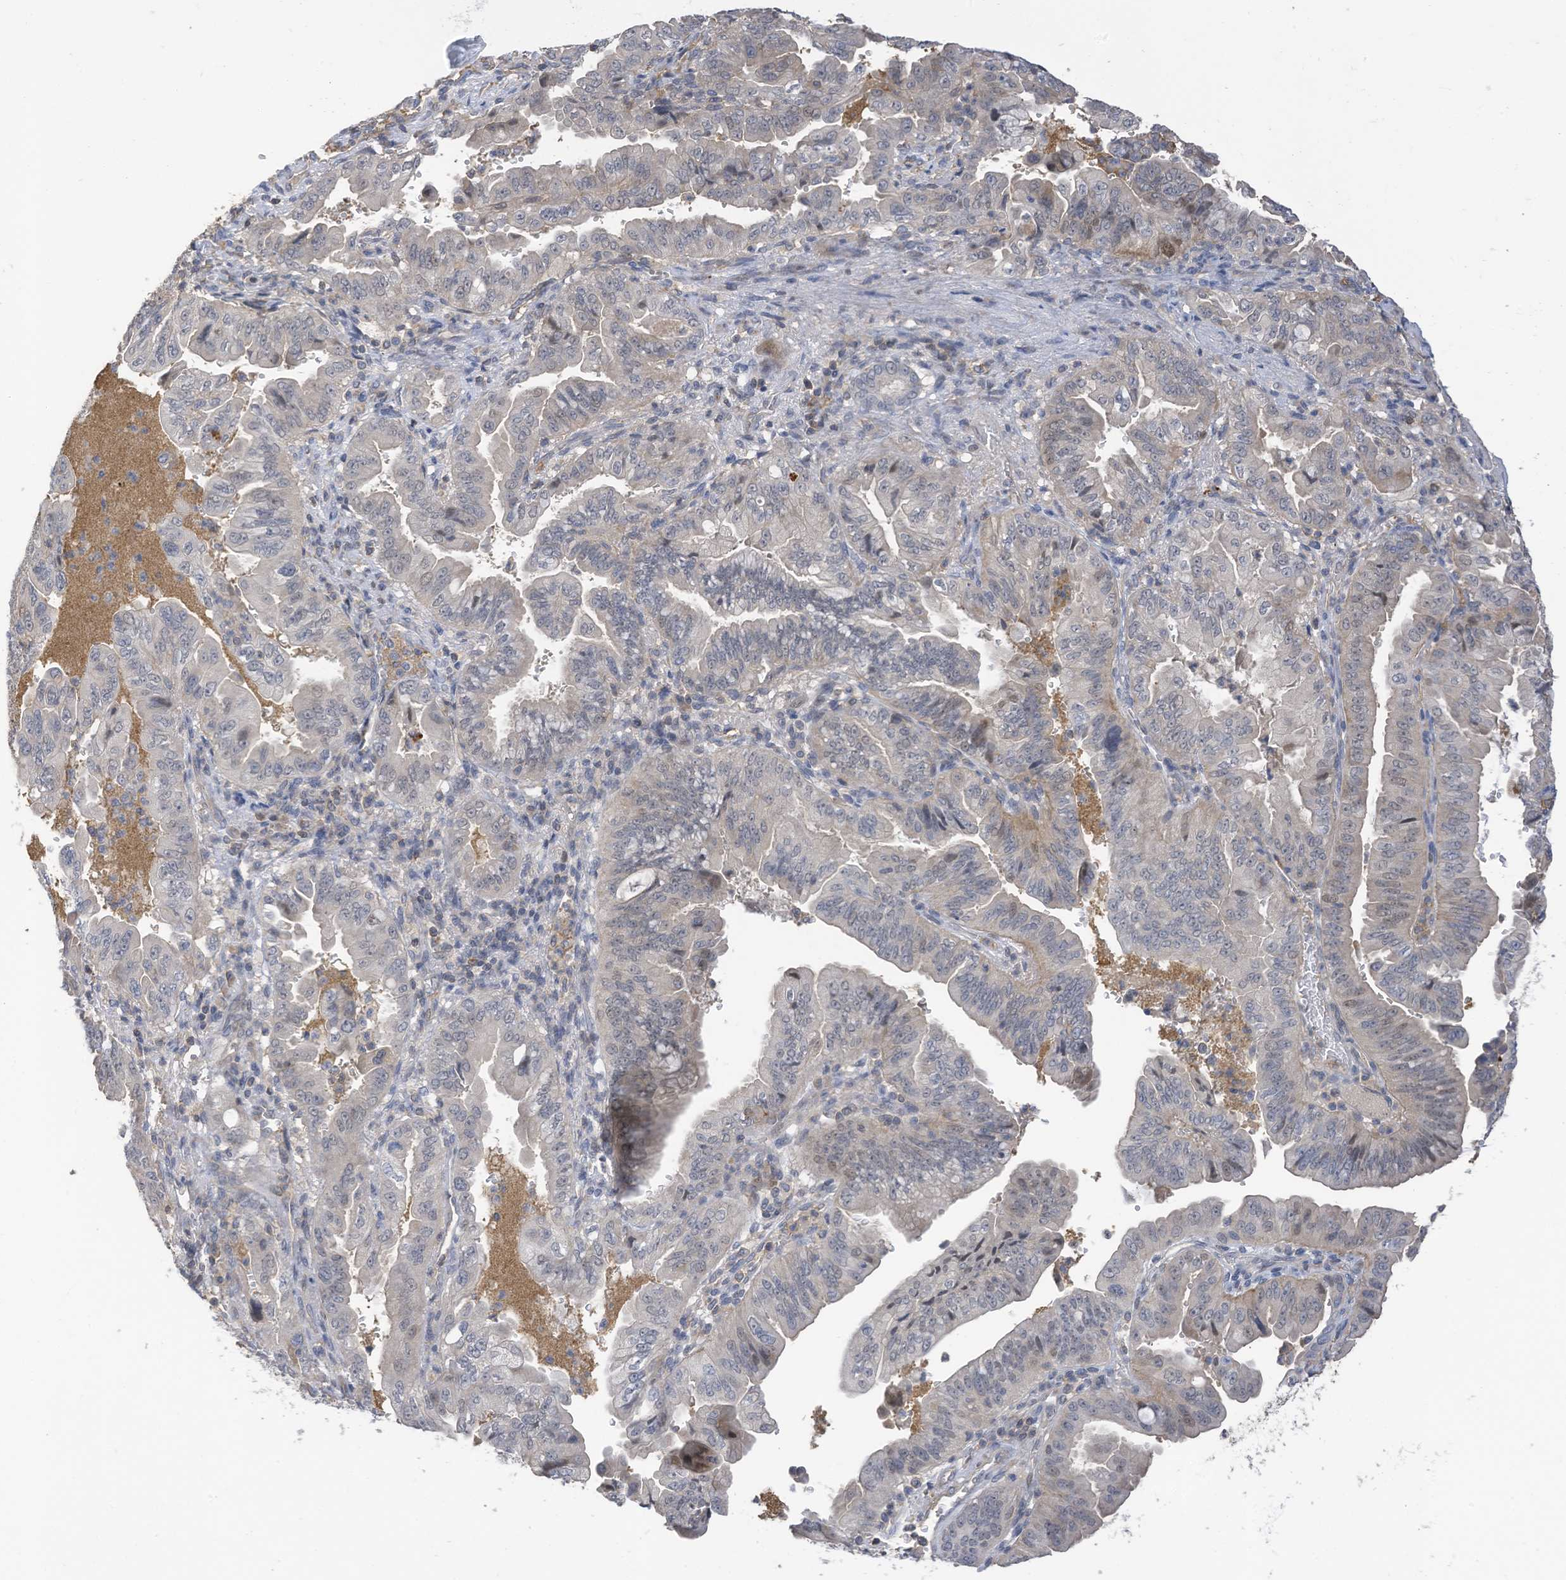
{"staining": {"intensity": "negative", "quantity": "none", "location": "none"}, "tissue": "pancreatic cancer", "cell_type": "Tumor cells", "image_type": "cancer", "snomed": [{"axis": "morphology", "description": "Adenocarcinoma, NOS"}, {"axis": "topography", "description": "Pancreas"}], "caption": "Pancreatic cancer (adenocarcinoma) stained for a protein using immunohistochemistry demonstrates no expression tumor cells.", "gene": "SLFN14", "patient": {"sex": "male", "age": 70}}